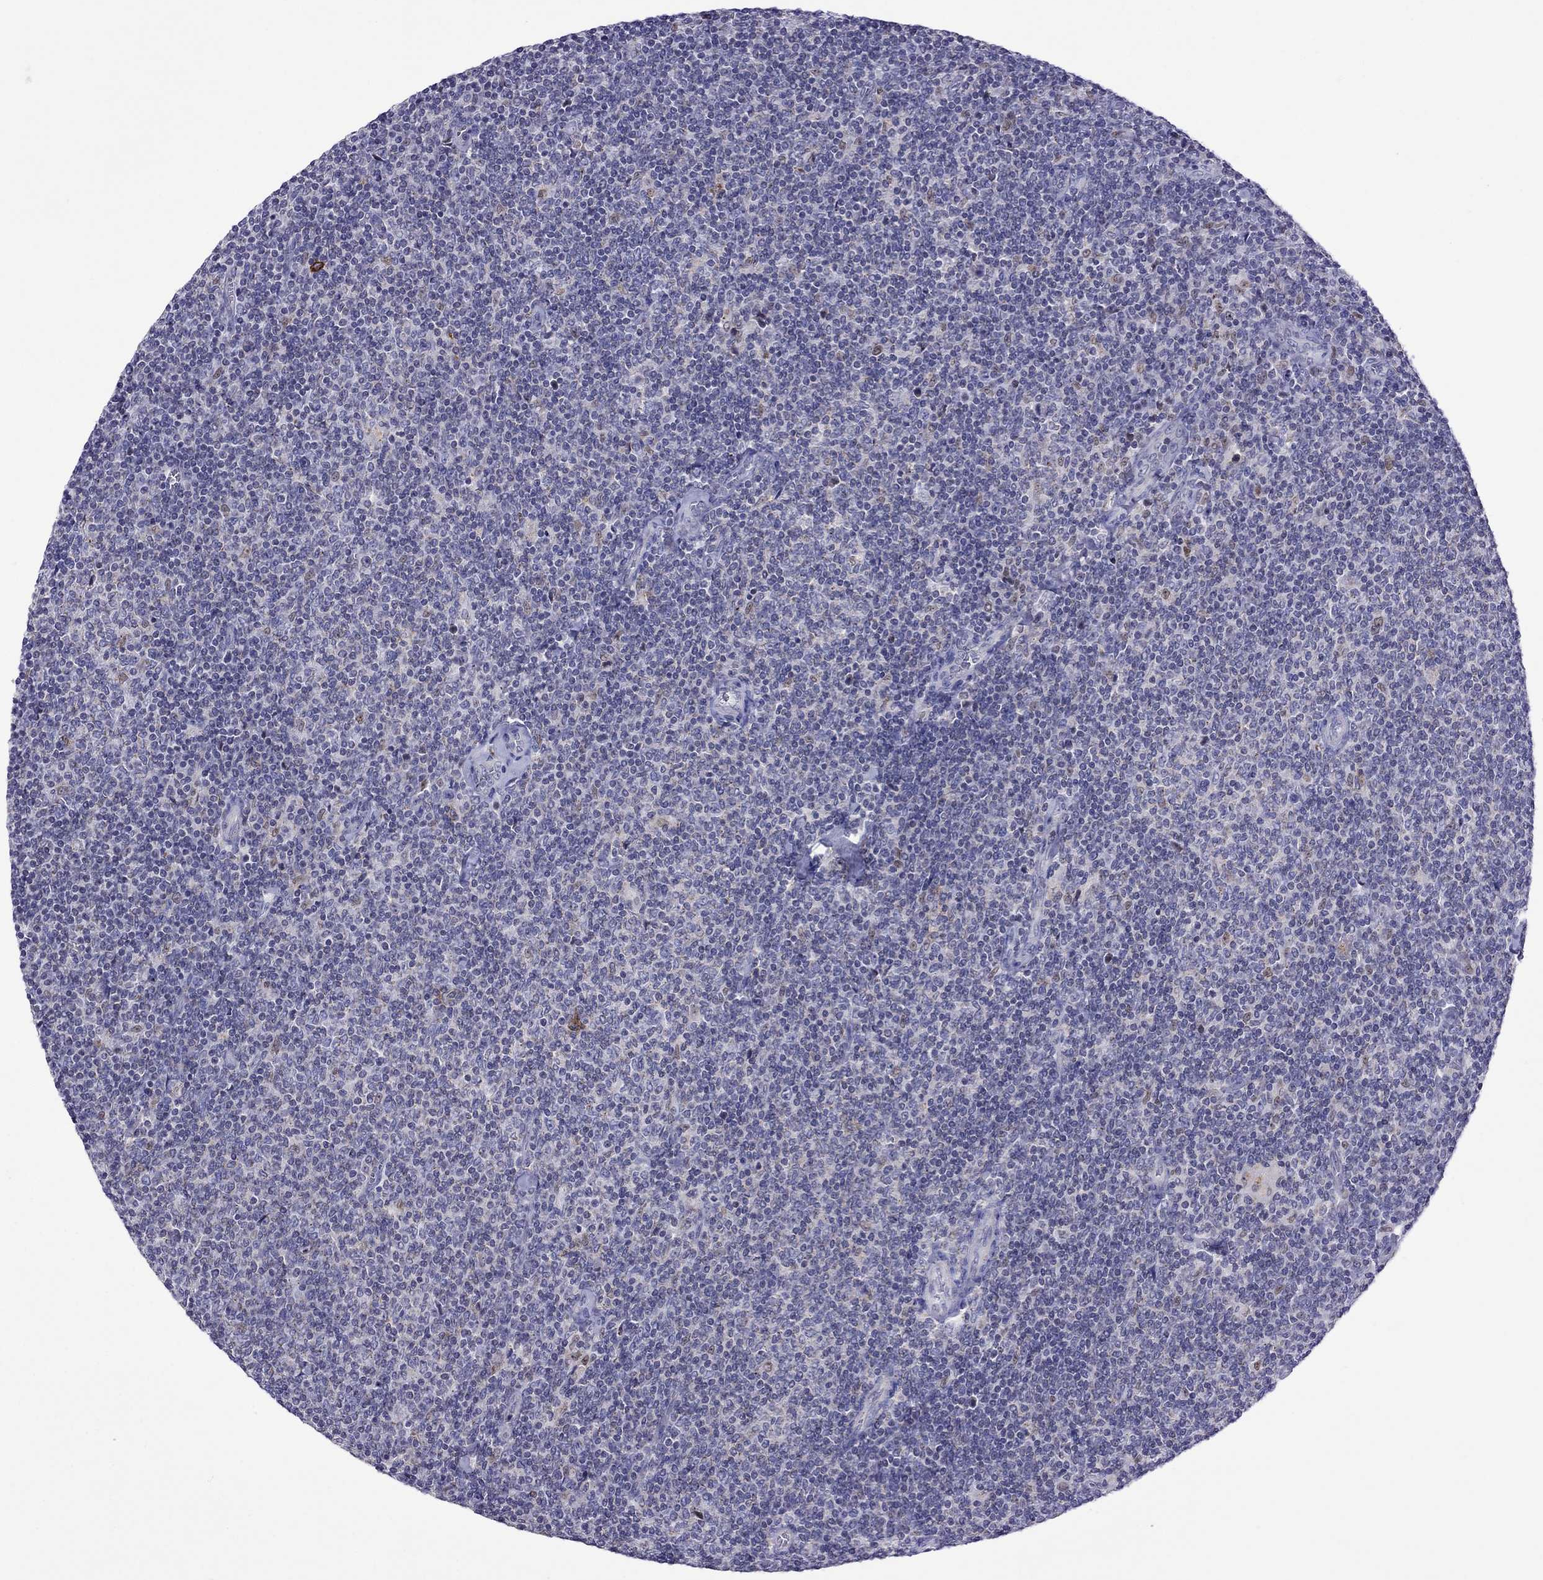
{"staining": {"intensity": "negative", "quantity": "none", "location": "none"}, "tissue": "lymphoma", "cell_type": "Tumor cells", "image_type": "cancer", "snomed": [{"axis": "morphology", "description": "Malignant lymphoma, non-Hodgkin's type, Low grade"}, {"axis": "topography", "description": "Lymph node"}], "caption": "Image shows no protein positivity in tumor cells of low-grade malignant lymphoma, non-Hodgkin's type tissue. The staining was performed using DAB to visualize the protein expression in brown, while the nuclei were stained in blue with hematoxylin (Magnification: 20x).", "gene": "MPZ", "patient": {"sex": "male", "age": 52}}